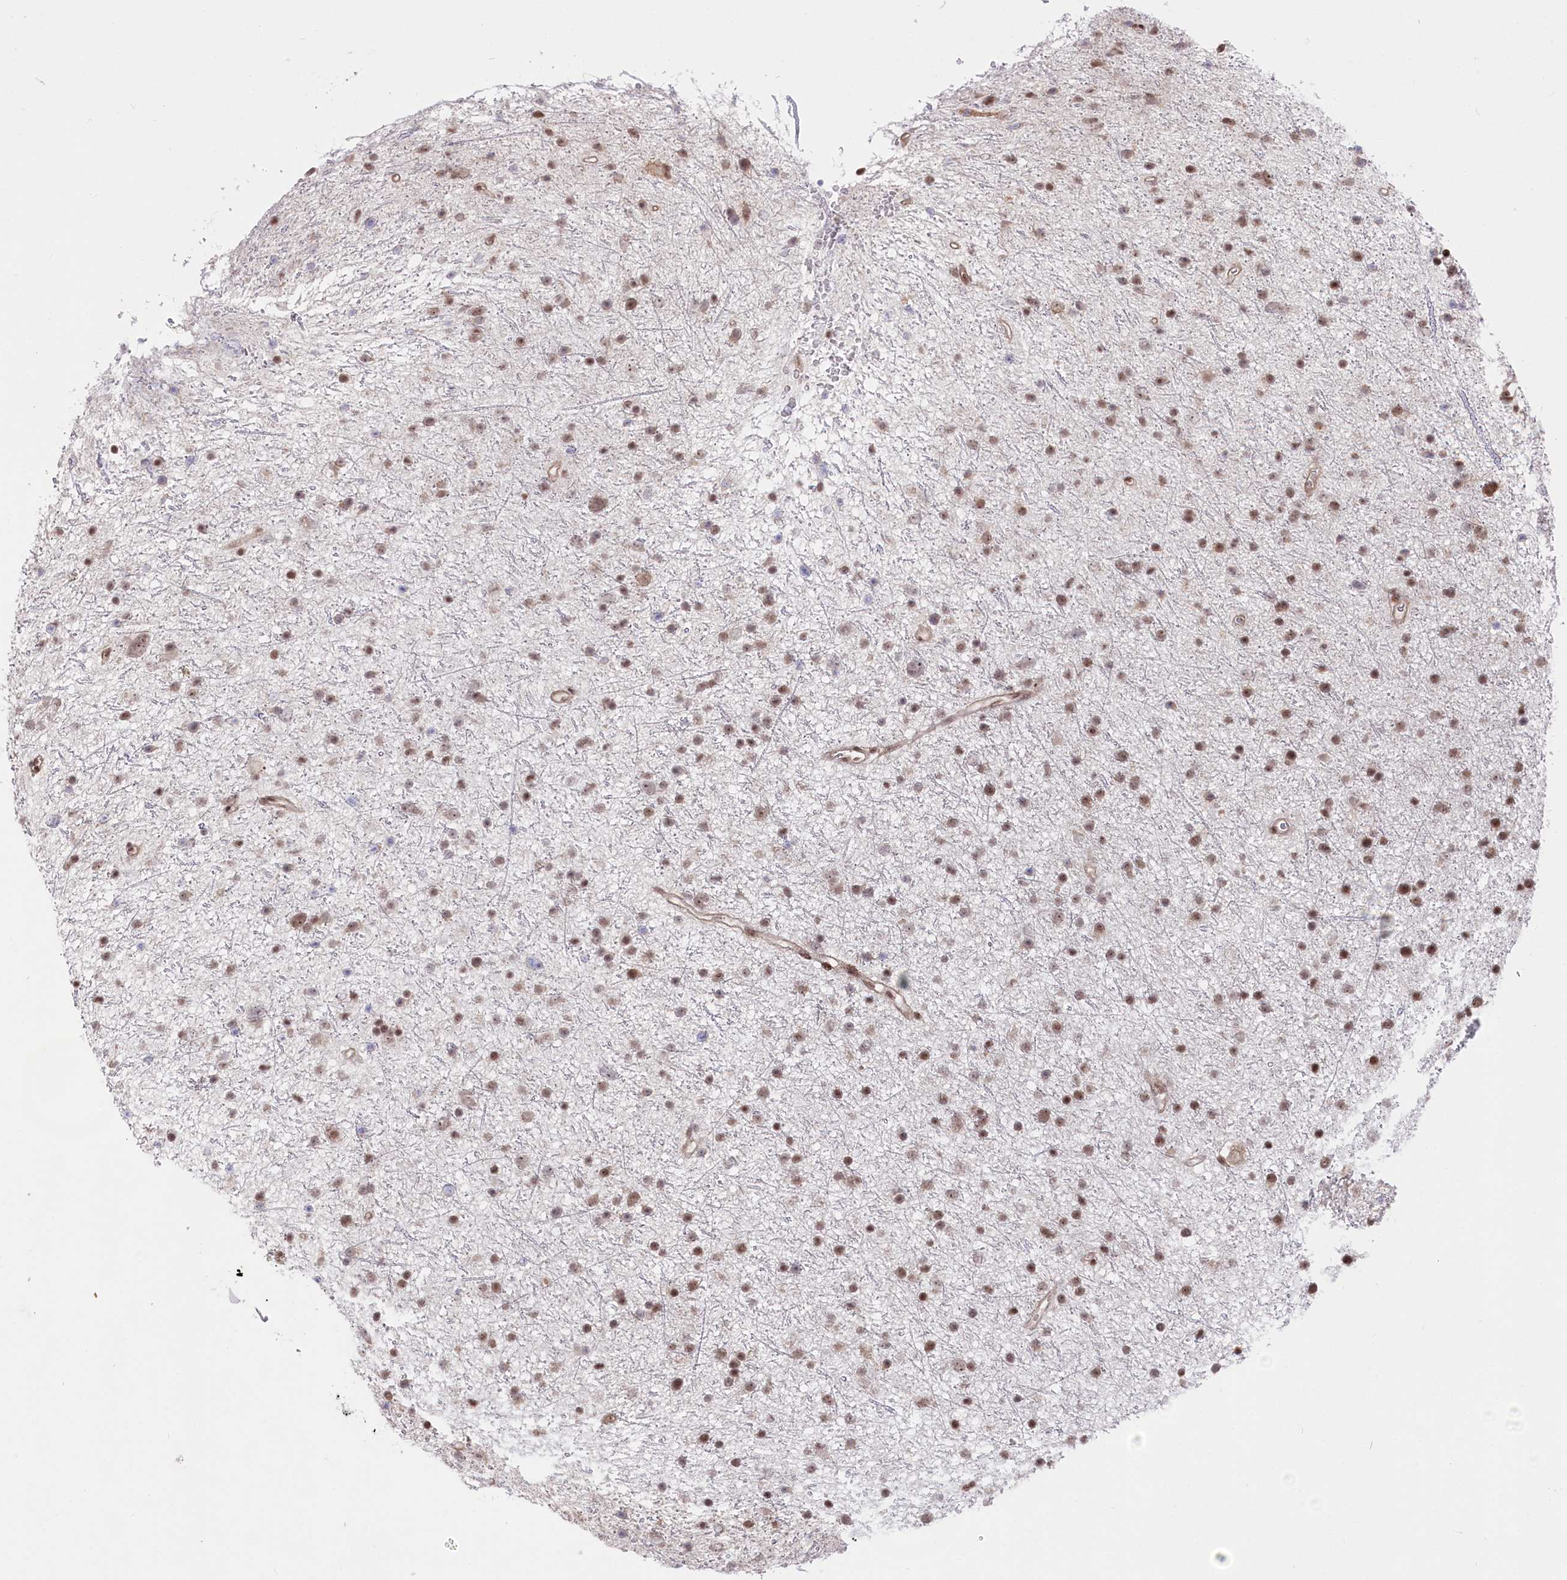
{"staining": {"intensity": "moderate", "quantity": ">75%", "location": "nuclear"}, "tissue": "glioma", "cell_type": "Tumor cells", "image_type": "cancer", "snomed": [{"axis": "morphology", "description": "Glioma, malignant, Low grade"}, {"axis": "topography", "description": "Cerebral cortex"}], "caption": "Glioma was stained to show a protein in brown. There is medium levels of moderate nuclear positivity in approximately >75% of tumor cells. (brown staining indicates protein expression, while blue staining denotes nuclei).", "gene": "CGGBP1", "patient": {"sex": "female", "age": 39}}